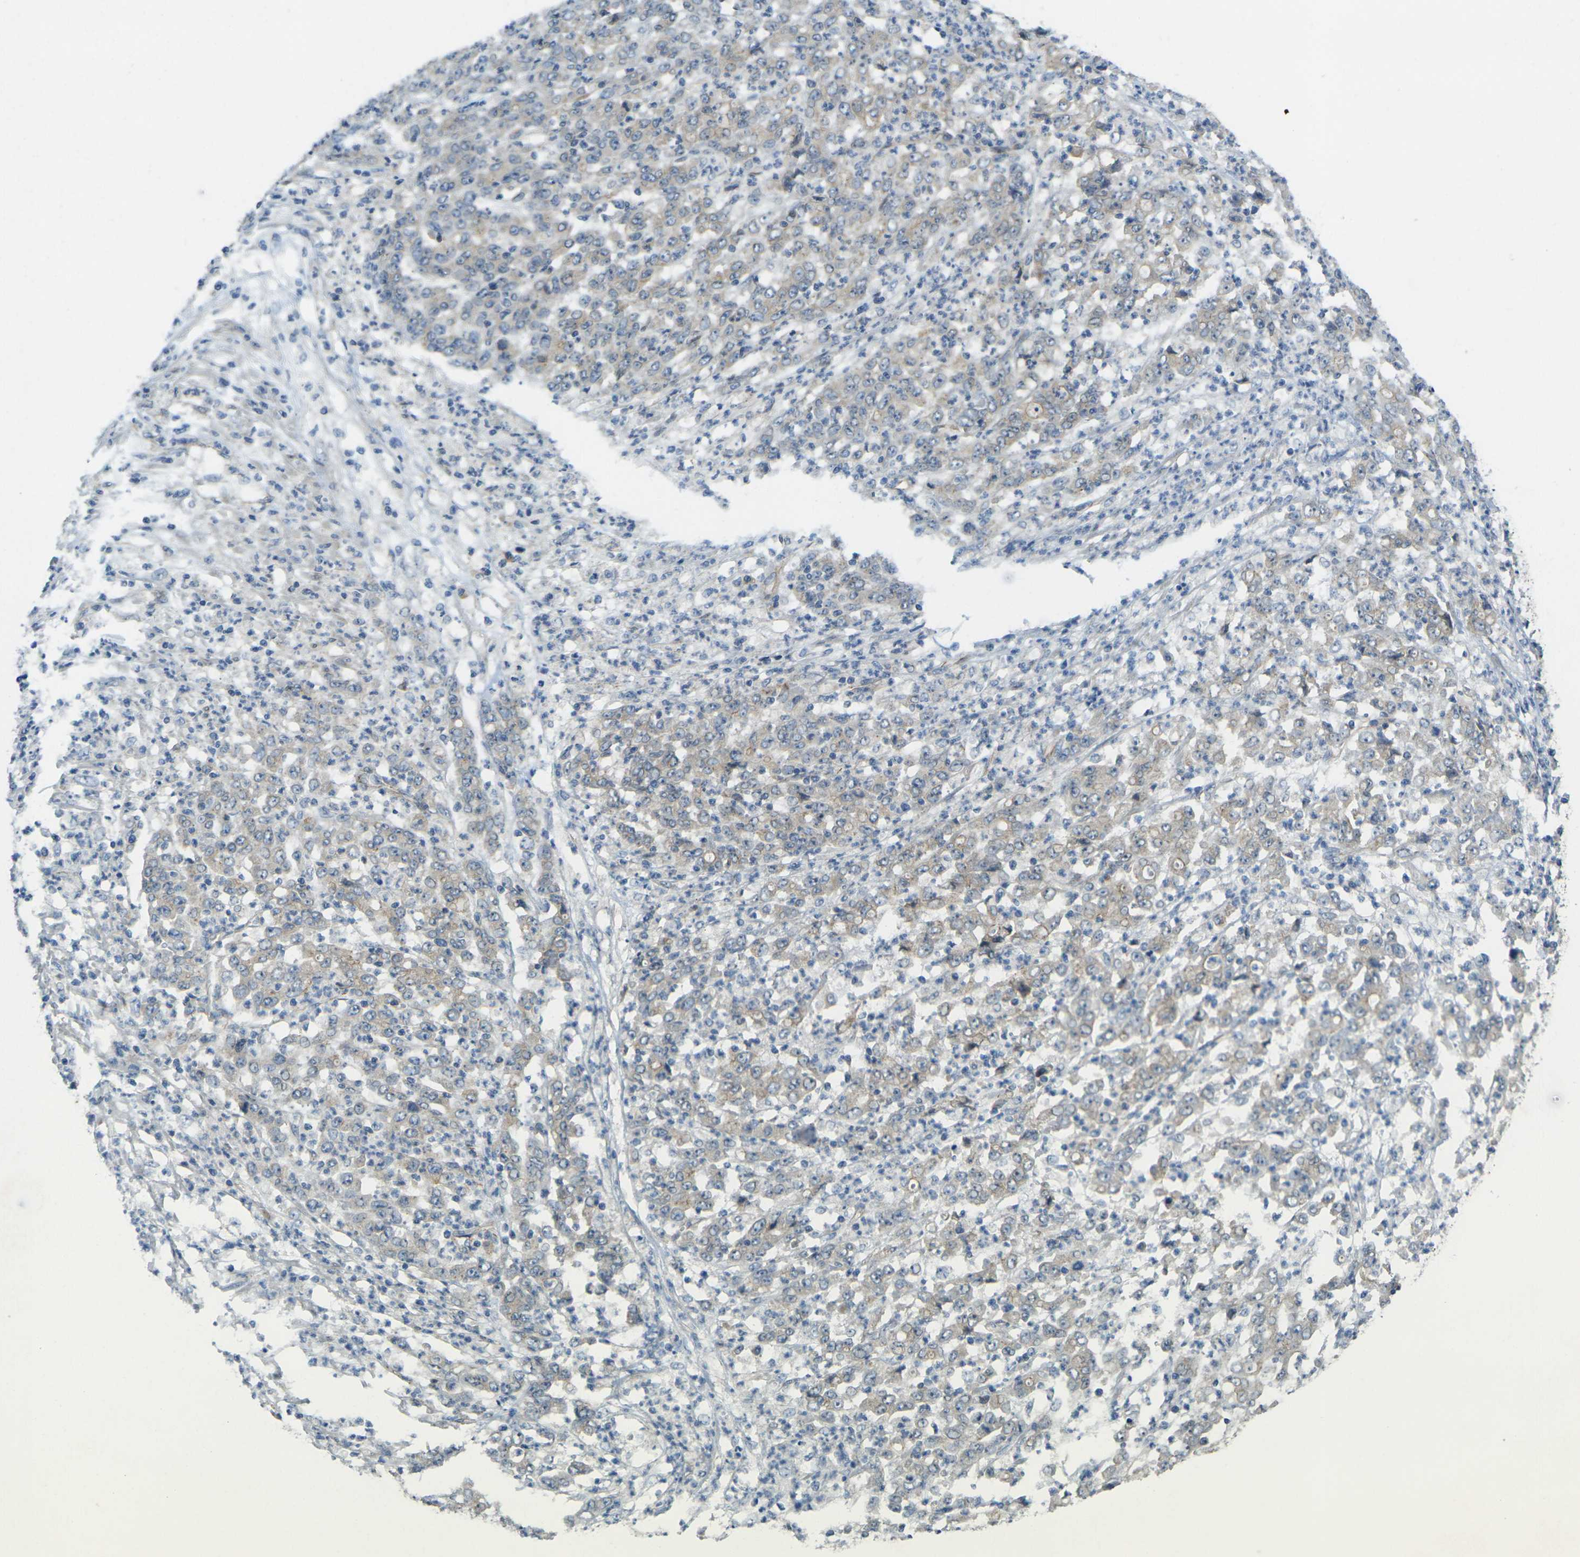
{"staining": {"intensity": "weak", "quantity": "<25%", "location": "cytoplasmic/membranous"}, "tissue": "stomach cancer", "cell_type": "Tumor cells", "image_type": "cancer", "snomed": [{"axis": "morphology", "description": "Adenocarcinoma, NOS"}, {"axis": "topography", "description": "Stomach, lower"}], "caption": "This is a micrograph of immunohistochemistry (IHC) staining of stomach adenocarcinoma, which shows no positivity in tumor cells. Brightfield microscopy of immunohistochemistry (IHC) stained with DAB (brown) and hematoxylin (blue), captured at high magnification.", "gene": "RHBDD1", "patient": {"sex": "female", "age": 71}}